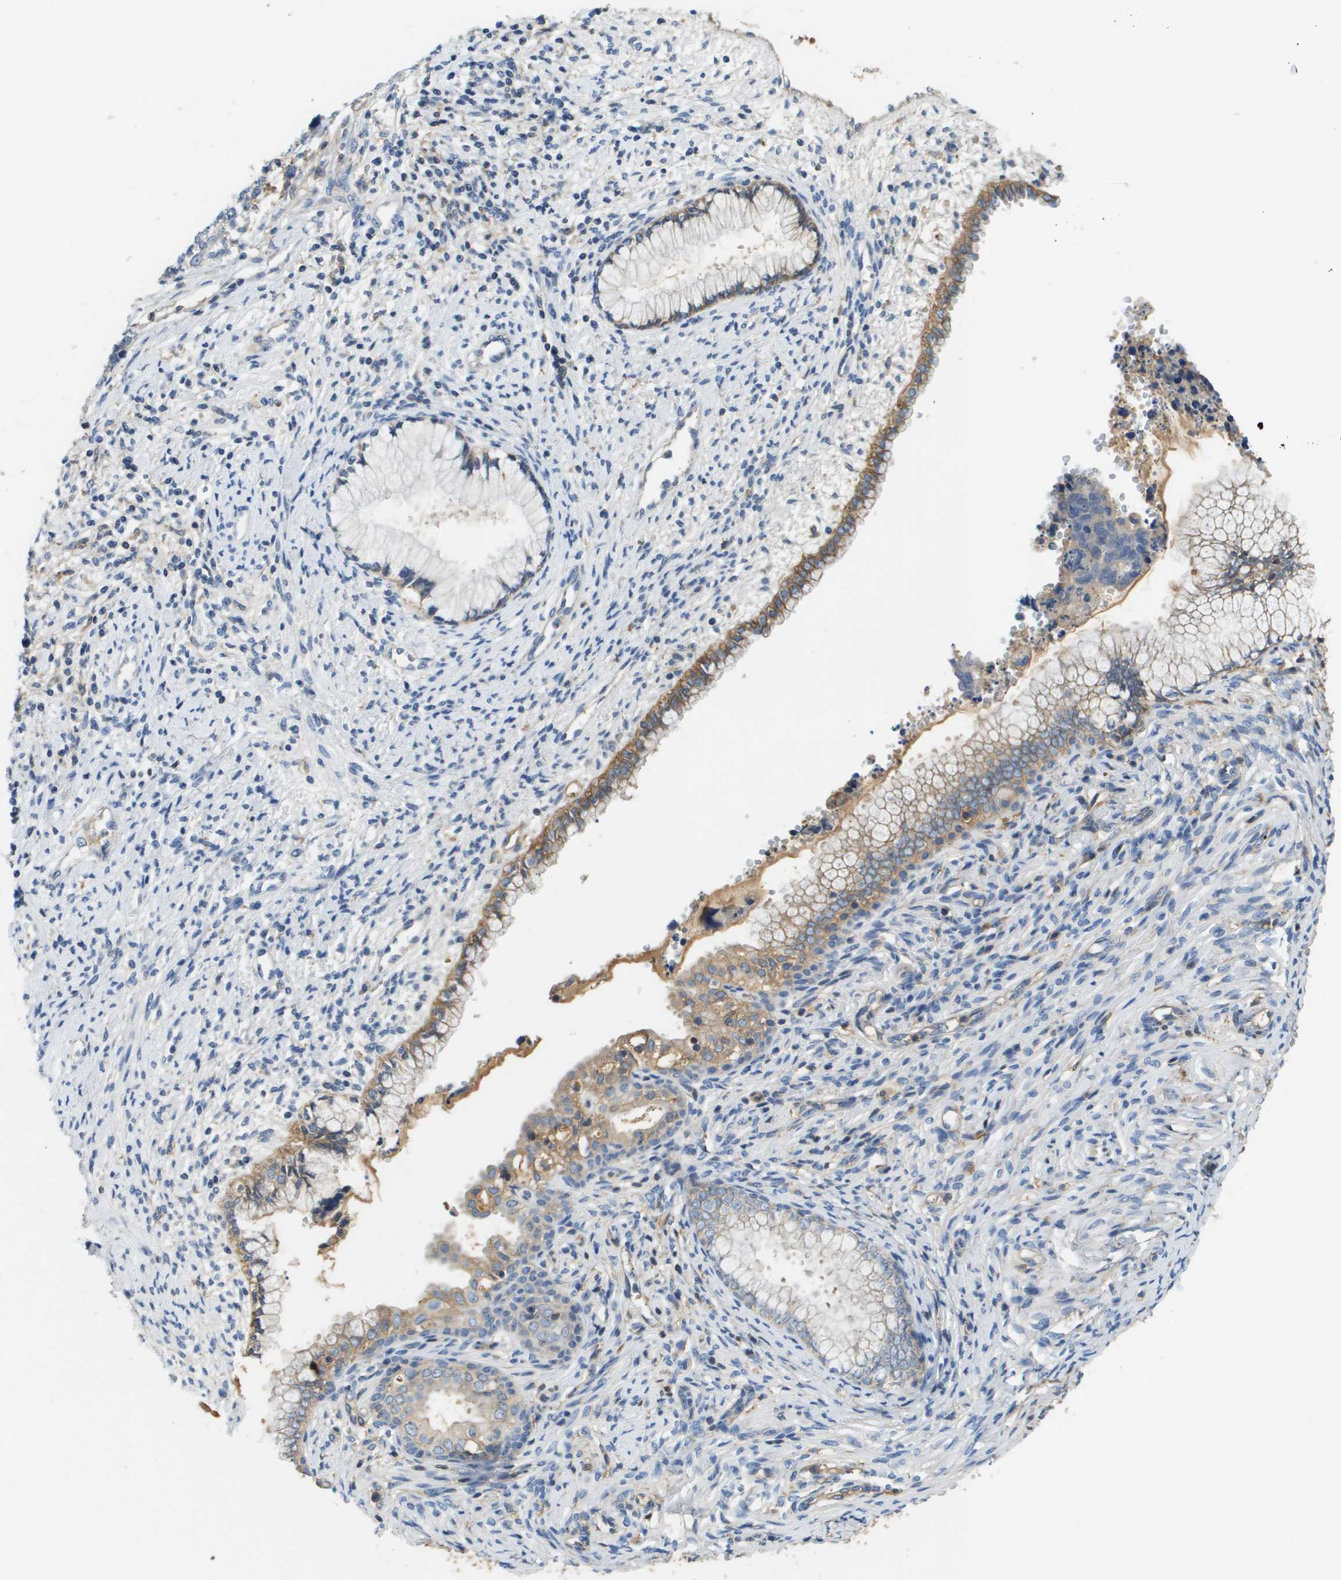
{"staining": {"intensity": "moderate", "quantity": ">75%", "location": "cytoplasmic/membranous"}, "tissue": "cervical cancer", "cell_type": "Tumor cells", "image_type": "cancer", "snomed": [{"axis": "morphology", "description": "Squamous cell carcinoma, NOS"}, {"axis": "topography", "description": "Cervix"}], "caption": "A histopathology image showing moderate cytoplasmic/membranous staining in about >75% of tumor cells in cervical cancer (squamous cell carcinoma), as visualized by brown immunohistochemical staining.", "gene": "SLC16A3", "patient": {"sex": "female", "age": 63}}